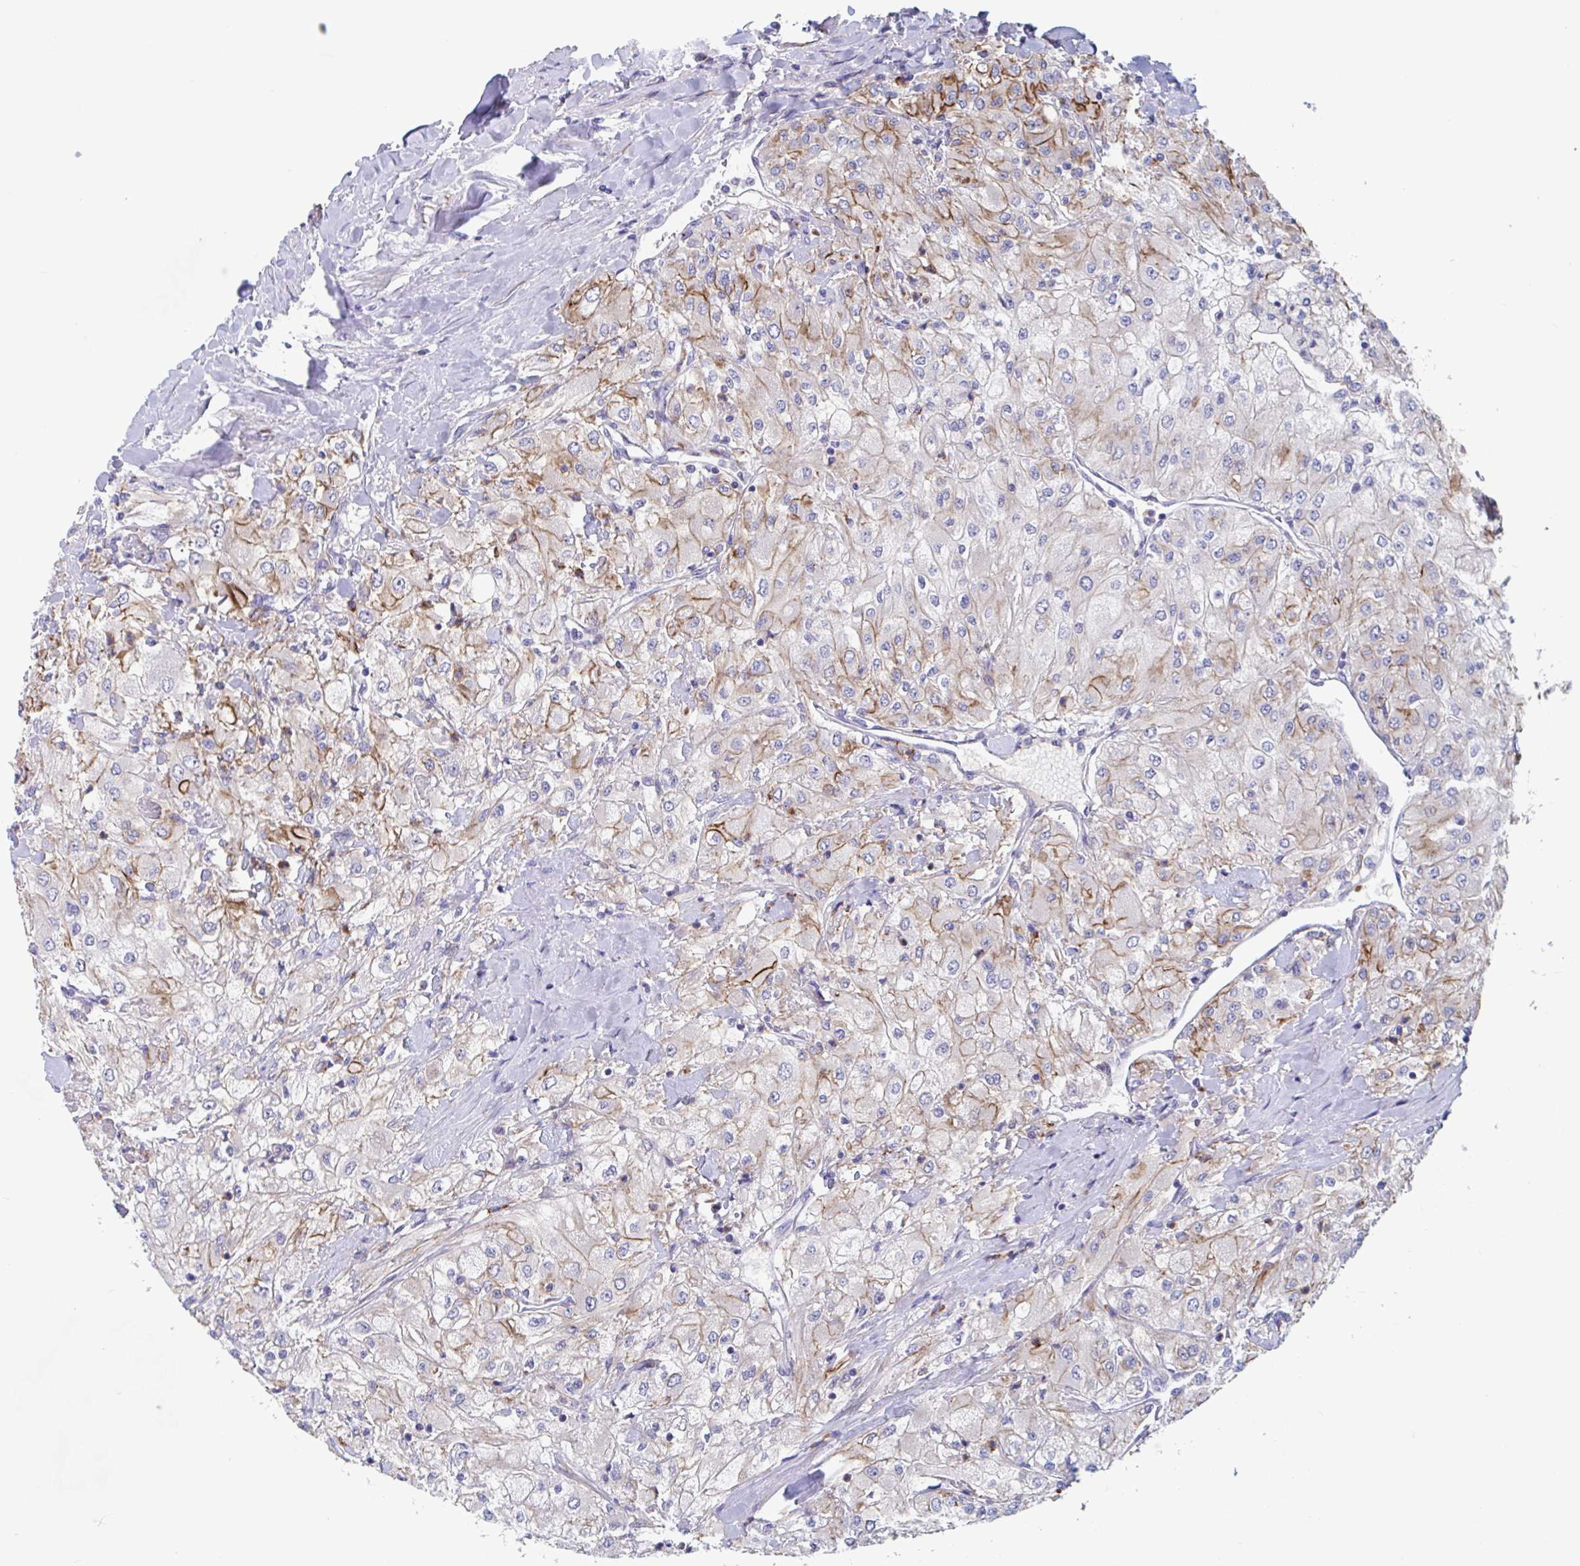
{"staining": {"intensity": "moderate", "quantity": "<25%", "location": "cytoplasmic/membranous"}, "tissue": "renal cancer", "cell_type": "Tumor cells", "image_type": "cancer", "snomed": [{"axis": "morphology", "description": "Adenocarcinoma, NOS"}, {"axis": "topography", "description": "Kidney"}], "caption": "Human renal adenocarcinoma stained for a protein (brown) reveals moderate cytoplasmic/membranous positive staining in approximately <25% of tumor cells.", "gene": "ZNHIT2", "patient": {"sex": "male", "age": 80}}